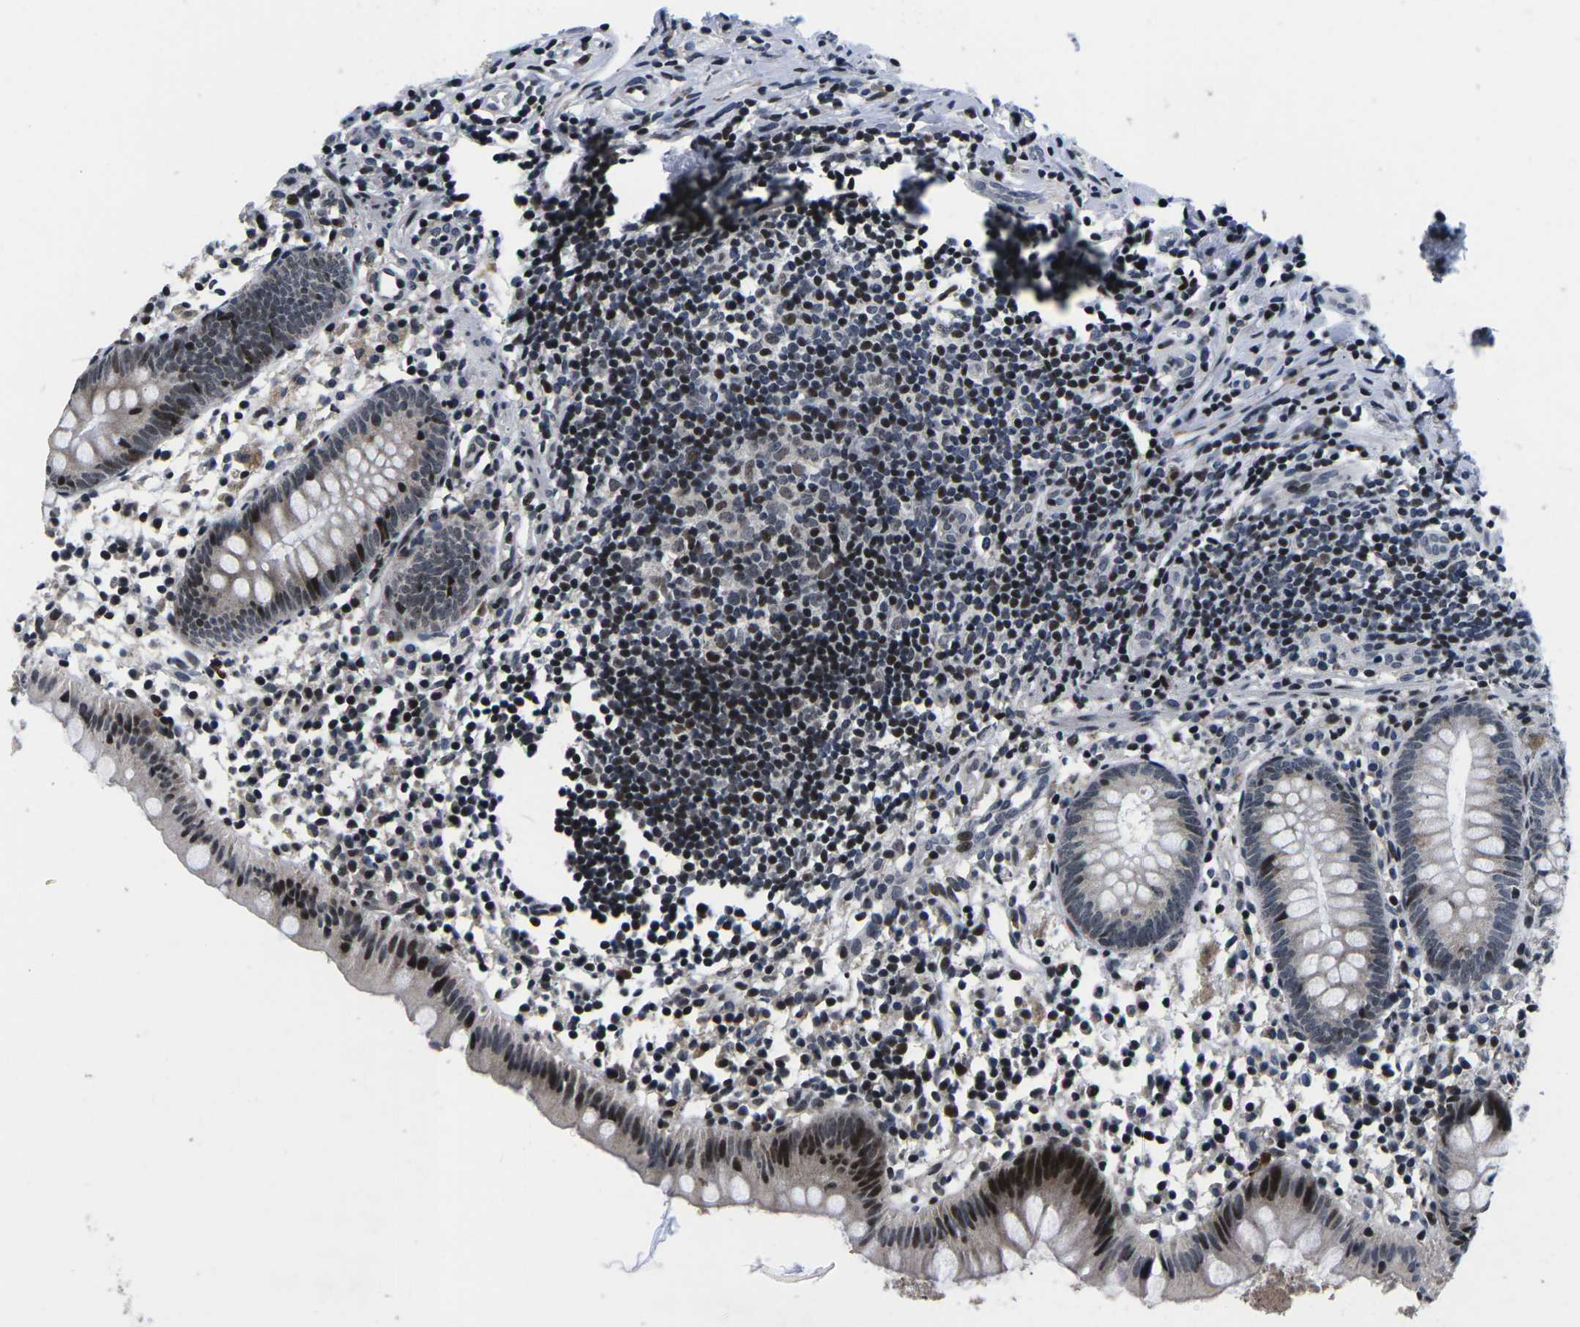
{"staining": {"intensity": "strong", "quantity": "25%-75%", "location": "nuclear"}, "tissue": "appendix", "cell_type": "Glandular cells", "image_type": "normal", "snomed": [{"axis": "morphology", "description": "Normal tissue, NOS"}, {"axis": "topography", "description": "Appendix"}], "caption": "Protein expression analysis of unremarkable appendix demonstrates strong nuclear staining in approximately 25%-75% of glandular cells. (Stains: DAB in brown, nuclei in blue, Microscopy: brightfield microscopy at high magnification).", "gene": "CDC73", "patient": {"sex": "female", "age": 20}}